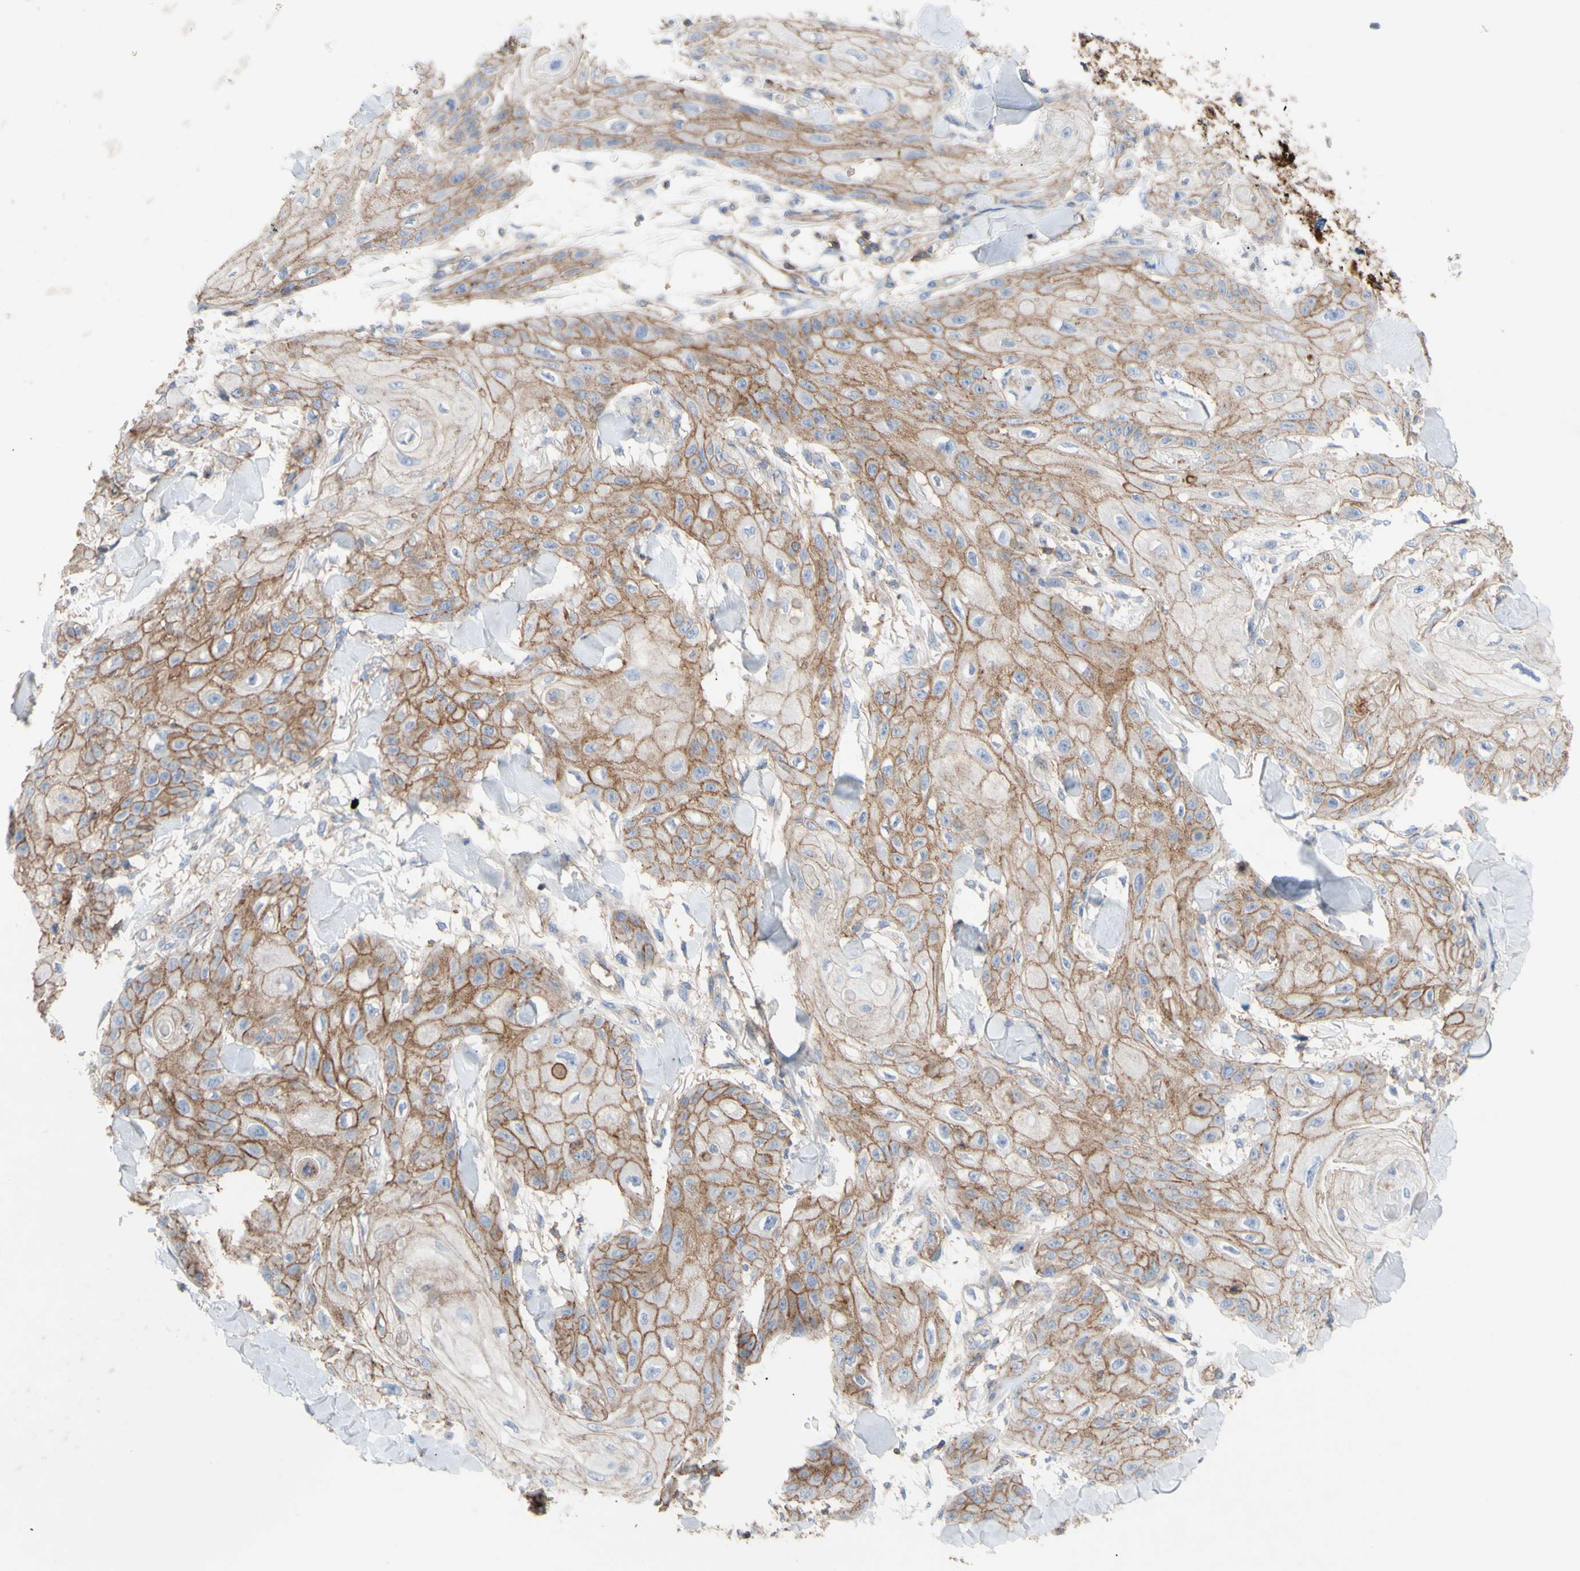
{"staining": {"intensity": "moderate", "quantity": ">75%", "location": "cytoplasmic/membranous"}, "tissue": "skin cancer", "cell_type": "Tumor cells", "image_type": "cancer", "snomed": [{"axis": "morphology", "description": "Squamous cell carcinoma, NOS"}, {"axis": "topography", "description": "Skin"}], "caption": "Immunohistochemical staining of skin cancer (squamous cell carcinoma) exhibits medium levels of moderate cytoplasmic/membranous positivity in approximately >75% of tumor cells. (IHC, brightfield microscopy, high magnification).", "gene": "ATP2A3", "patient": {"sex": "male", "age": 74}}